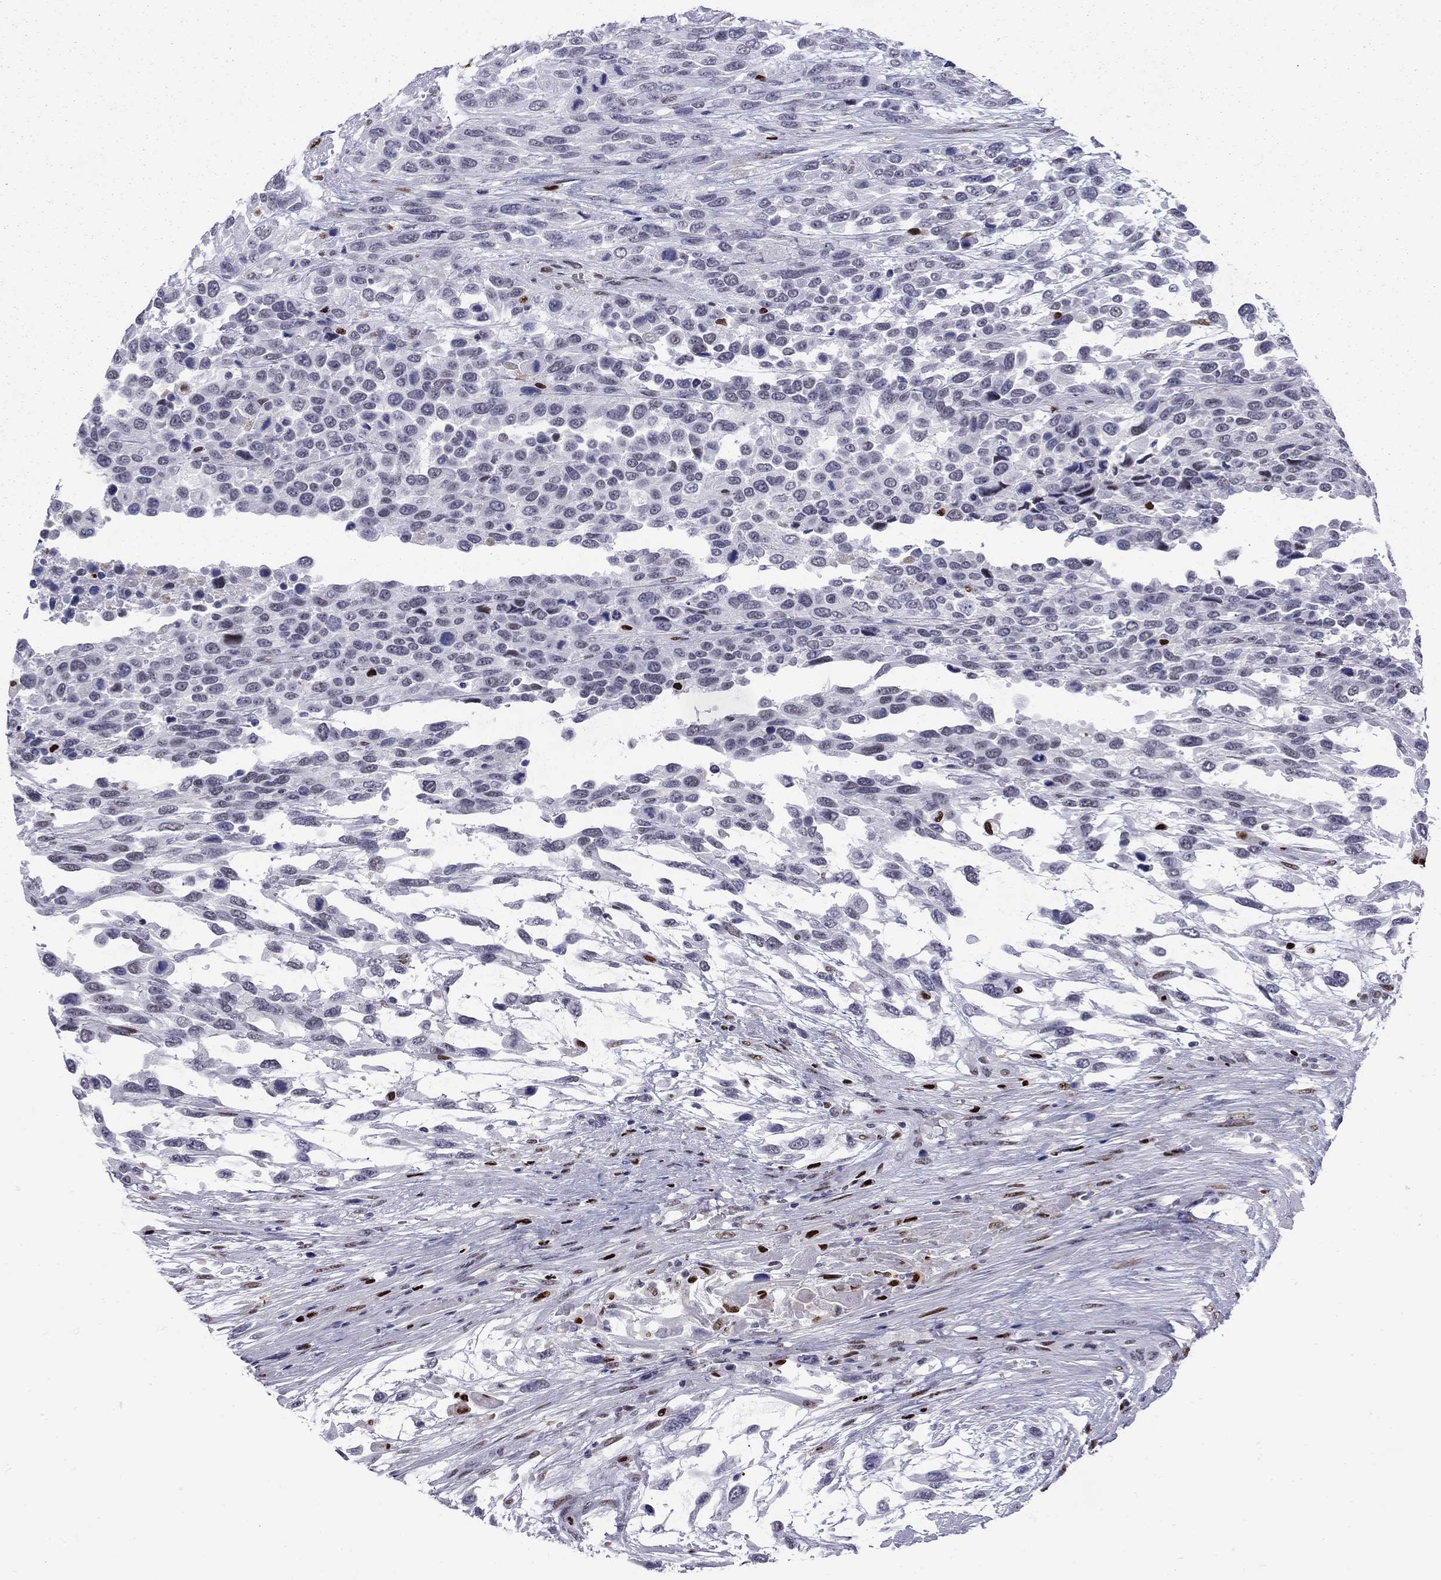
{"staining": {"intensity": "negative", "quantity": "none", "location": "none"}, "tissue": "urothelial cancer", "cell_type": "Tumor cells", "image_type": "cancer", "snomed": [{"axis": "morphology", "description": "Urothelial carcinoma, High grade"}, {"axis": "topography", "description": "Urinary bladder"}], "caption": "This is a image of IHC staining of high-grade urothelial carcinoma, which shows no positivity in tumor cells.", "gene": "PCGF3", "patient": {"sex": "female", "age": 70}}